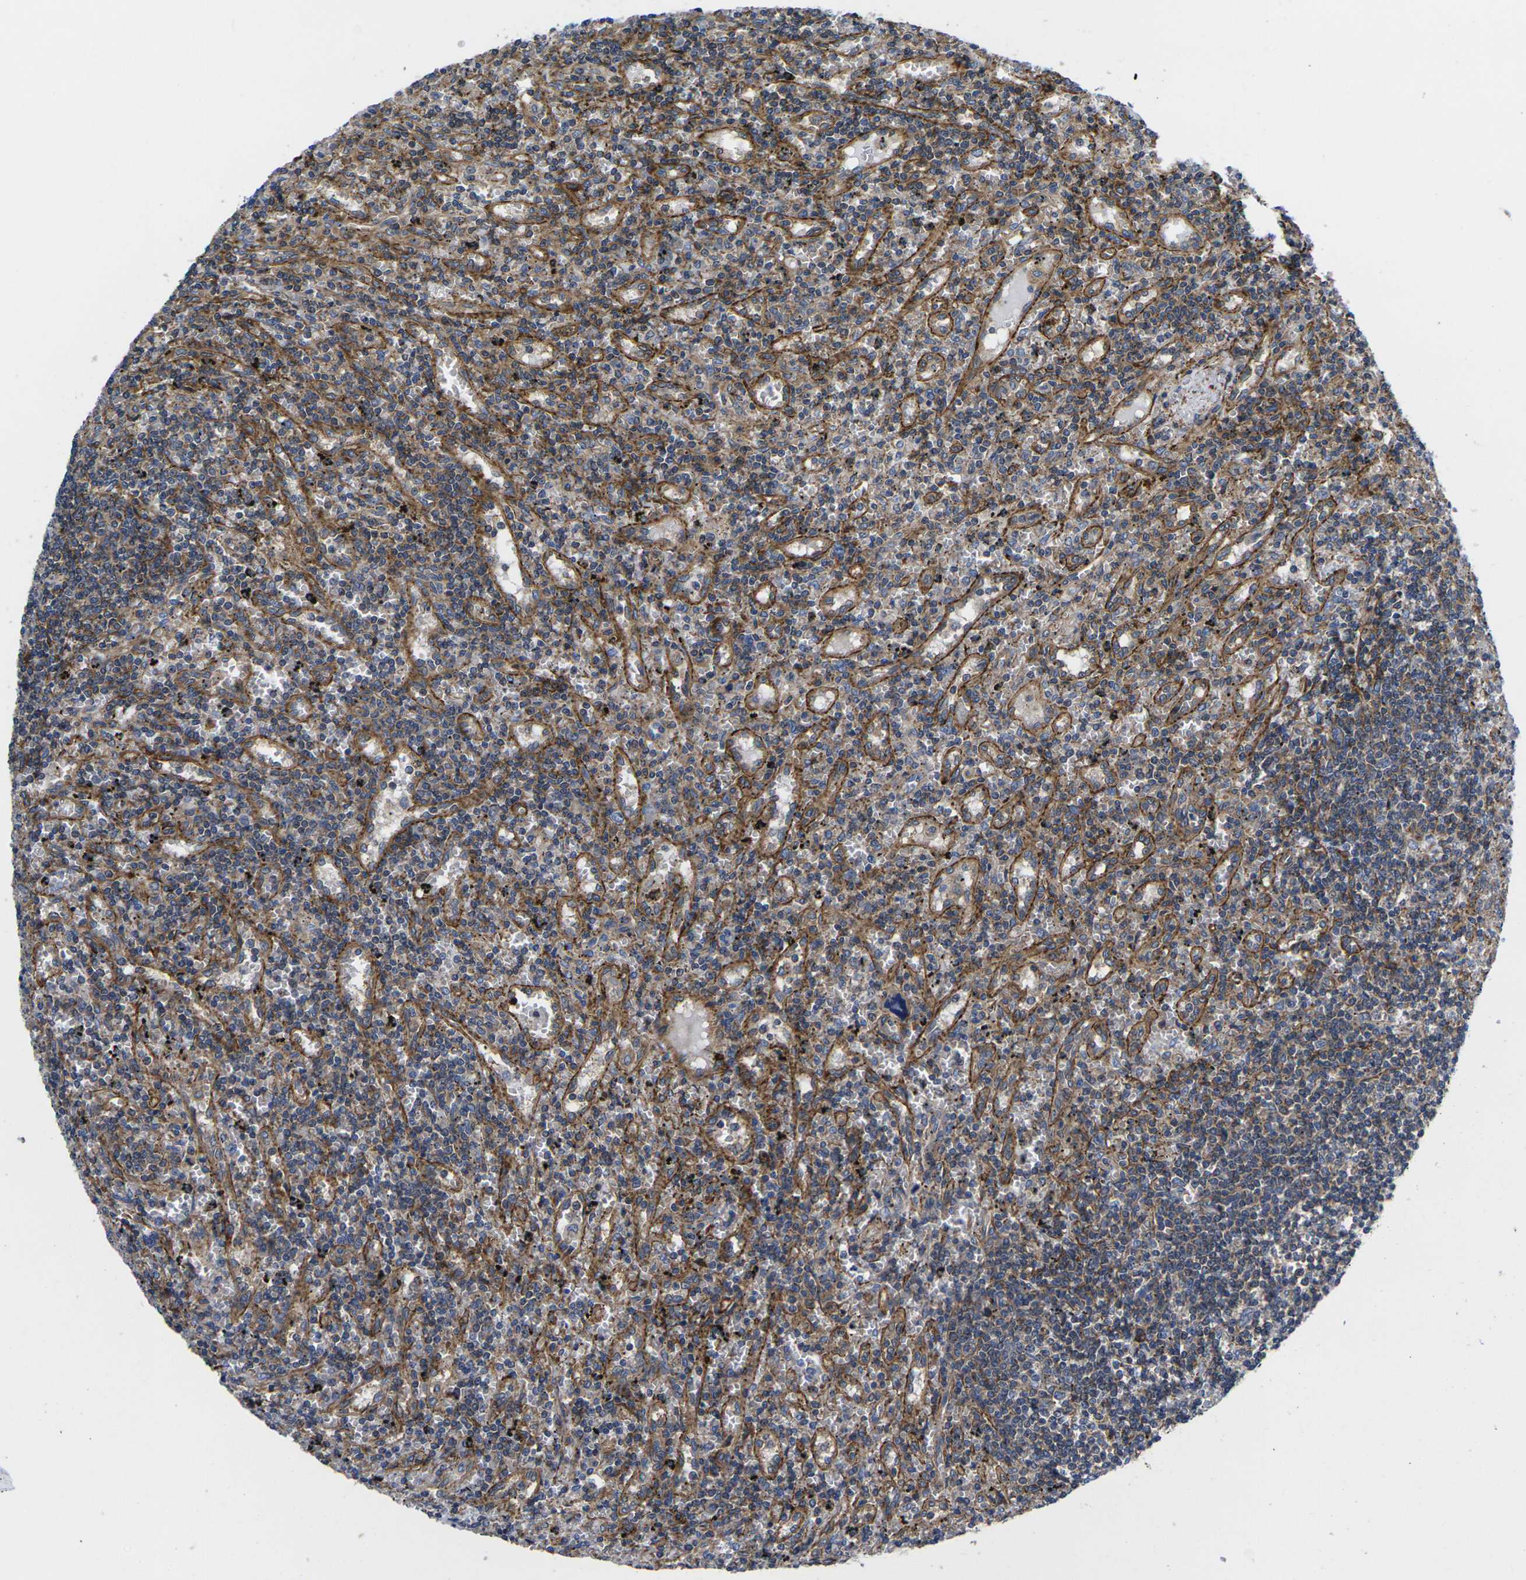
{"staining": {"intensity": "weak", "quantity": ">75%", "location": "cytoplasmic/membranous"}, "tissue": "lymphoma", "cell_type": "Tumor cells", "image_type": "cancer", "snomed": [{"axis": "morphology", "description": "Malignant lymphoma, non-Hodgkin's type, Low grade"}, {"axis": "topography", "description": "Spleen"}], "caption": "Protein staining displays weak cytoplasmic/membranous expression in approximately >75% of tumor cells in lymphoma. (DAB (3,3'-diaminobenzidine) = brown stain, brightfield microscopy at high magnification).", "gene": "GPR4", "patient": {"sex": "male", "age": 76}}